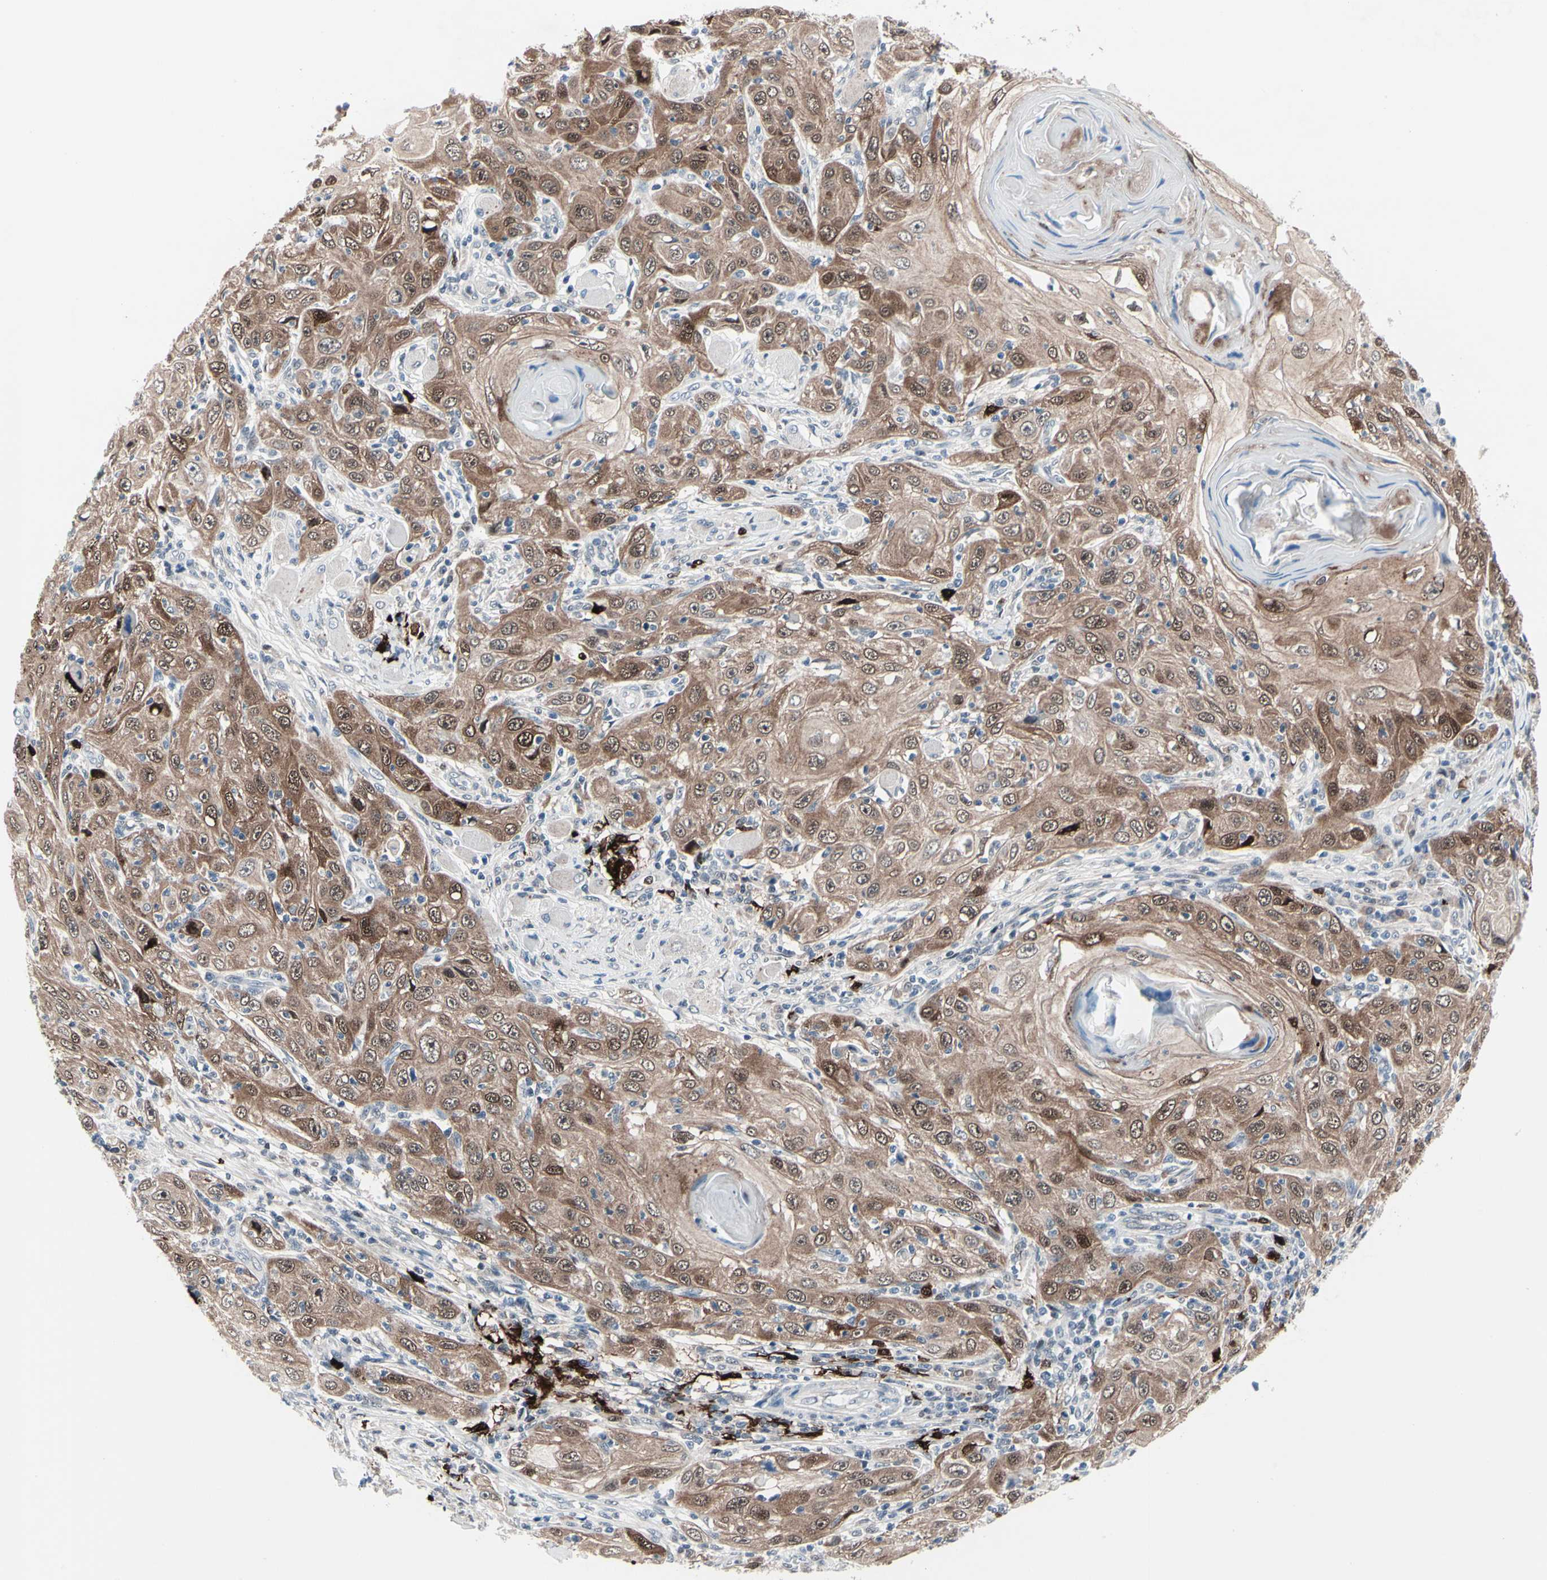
{"staining": {"intensity": "moderate", "quantity": ">75%", "location": "cytoplasmic/membranous,nuclear"}, "tissue": "skin cancer", "cell_type": "Tumor cells", "image_type": "cancer", "snomed": [{"axis": "morphology", "description": "Squamous cell carcinoma, NOS"}, {"axis": "topography", "description": "Skin"}], "caption": "Immunohistochemical staining of human skin cancer exhibits medium levels of moderate cytoplasmic/membranous and nuclear positivity in about >75% of tumor cells.", "gene": "TXN", "patient": {"sex": "female", "age": 88}}